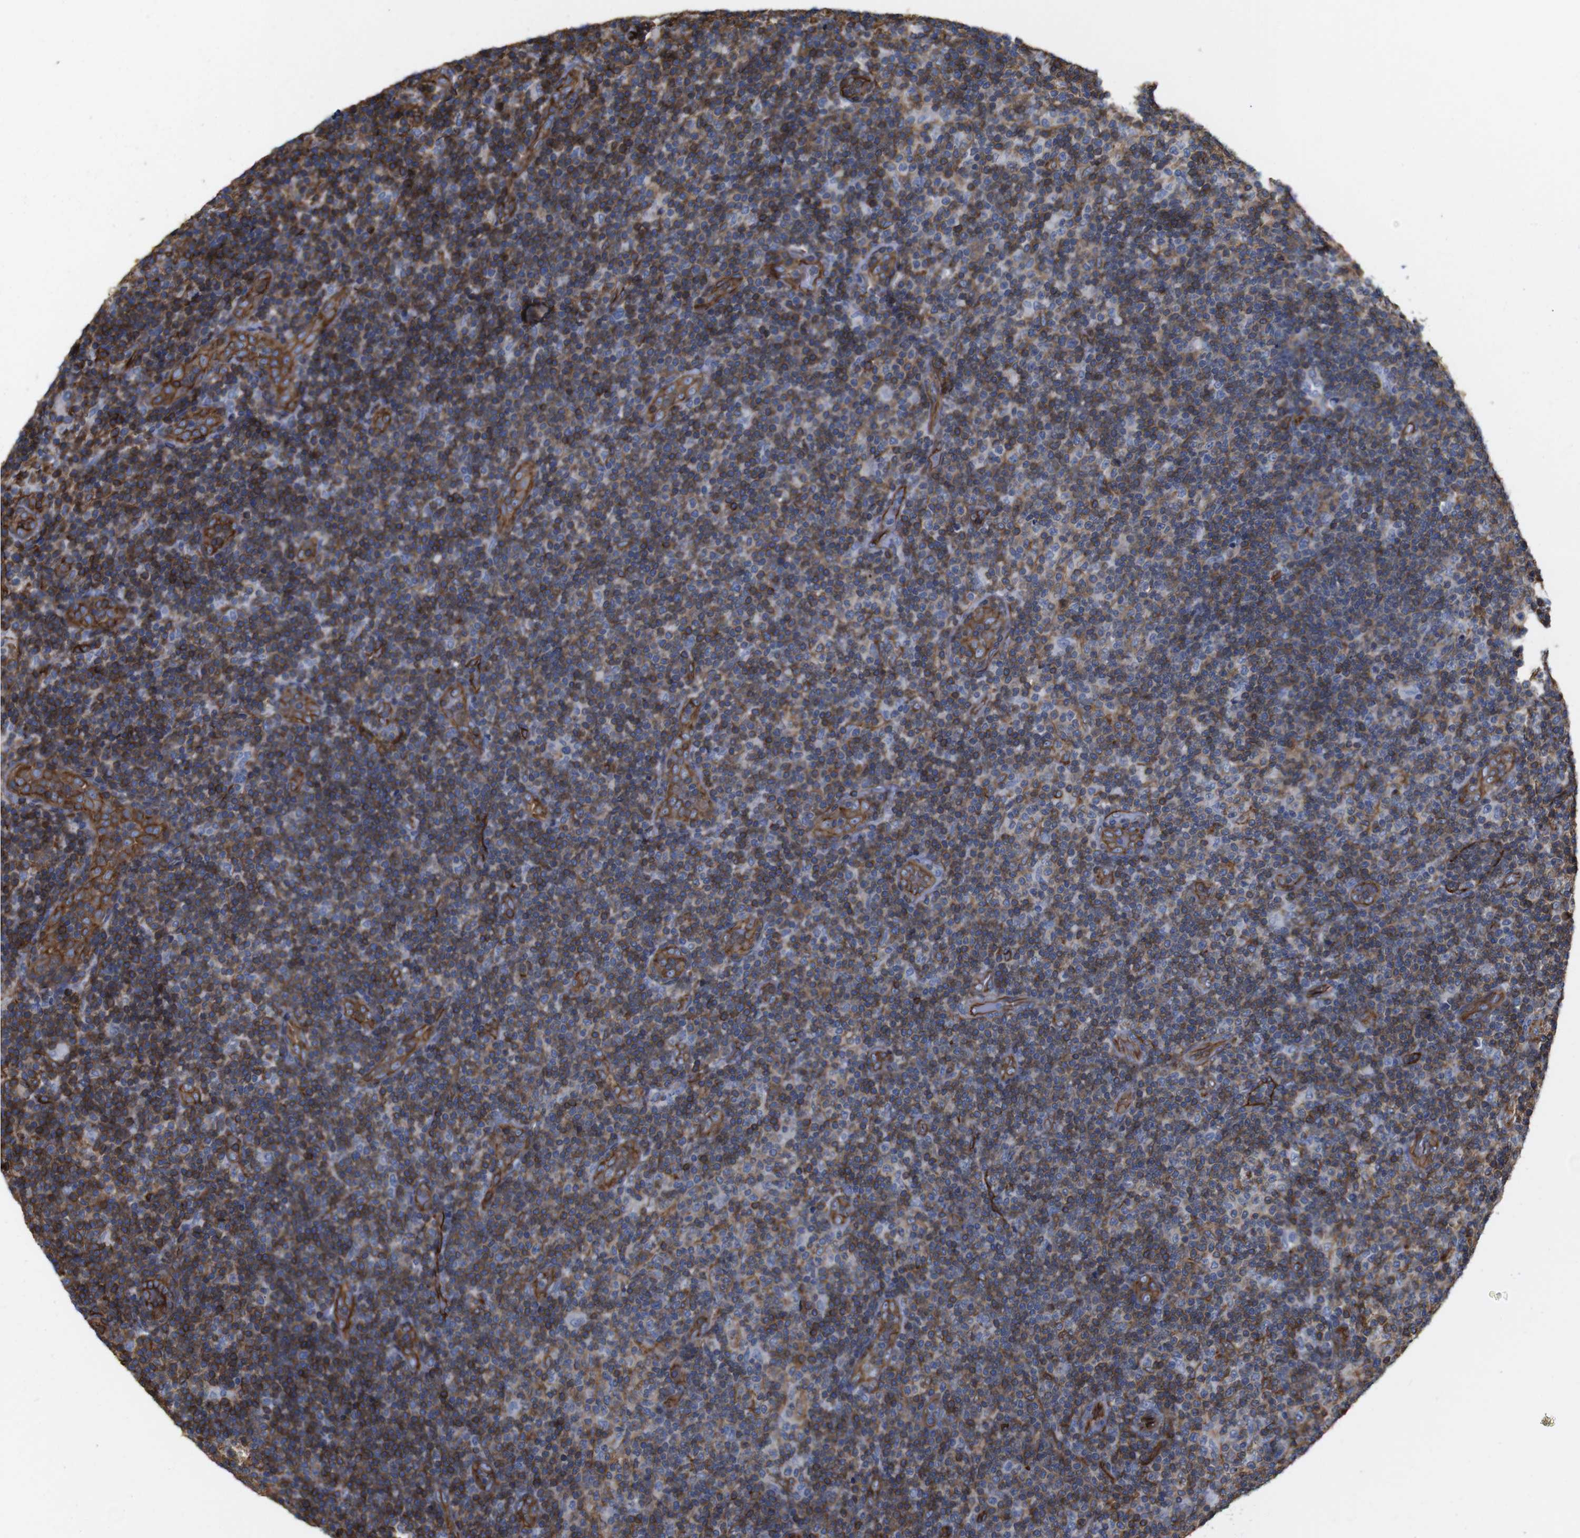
{"staining": {"intensity": "moderate", "quantity": "25%-75%", "location": "cytoplasmic/membranous"}, "tissue": "lymphoma", "cell_type": "Tumor cells", "image_type": "cancer", "snomed": [{"axis": "morphology", "description": "Malignant lymphoma, non-Hodgkin's type, Low grade"}, {"axis": "topography", "description": "Lymph node"}], "caption": "The photomicrograph reveals immunohistochemical staining of malignant lymphoma, non-Hodgkin's type (low-grade). There is moderate cytoplasmic/membranous staining is identified in about 25%-75% of tumor cells. (brown staining indicates protein expression, while blue staining denotes nuclei).", "gene": "SPTBN1", "patient": {"sex": "male", "age": 83}}